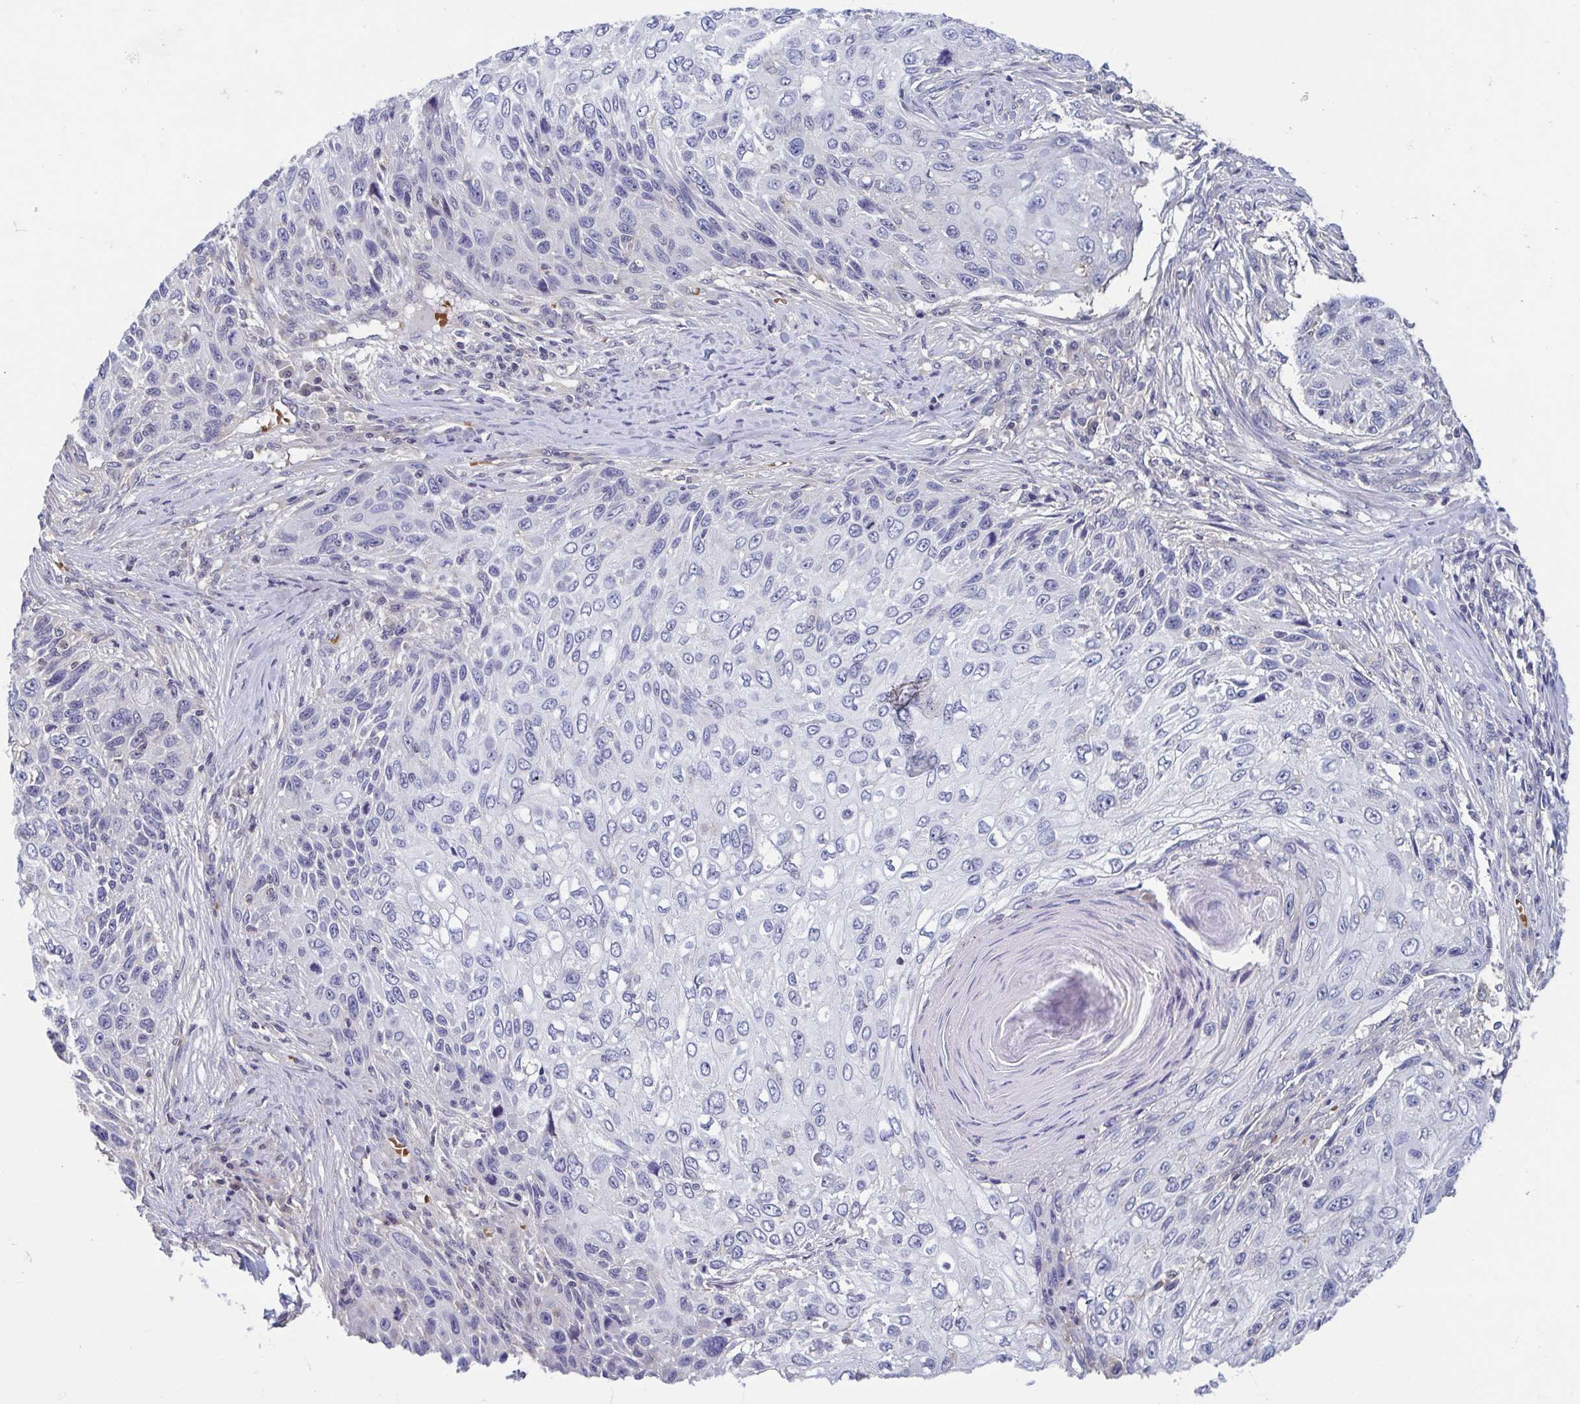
{"staining": {"intensity": "negative", "quantity": "none", "location": "none"}, "tissue": "skin cancer", "cell_type": "Tumor cells", "image_type": "cancer", "snomed": [{"axis": "morphology", "description": "Squamous cell carcinoma, NOS"}, {"axis": "topography", "description": "Skin"}], "caption": "IHC image of neoplastic tissue: human squamous cell carcinoma (skin) stained with DAB (3,3'-diaminobenzidine) reveals no significant protein positivity in tumor cells.", "gene": "LRRC38", "patient": {"sex": "male", "age": 92}}